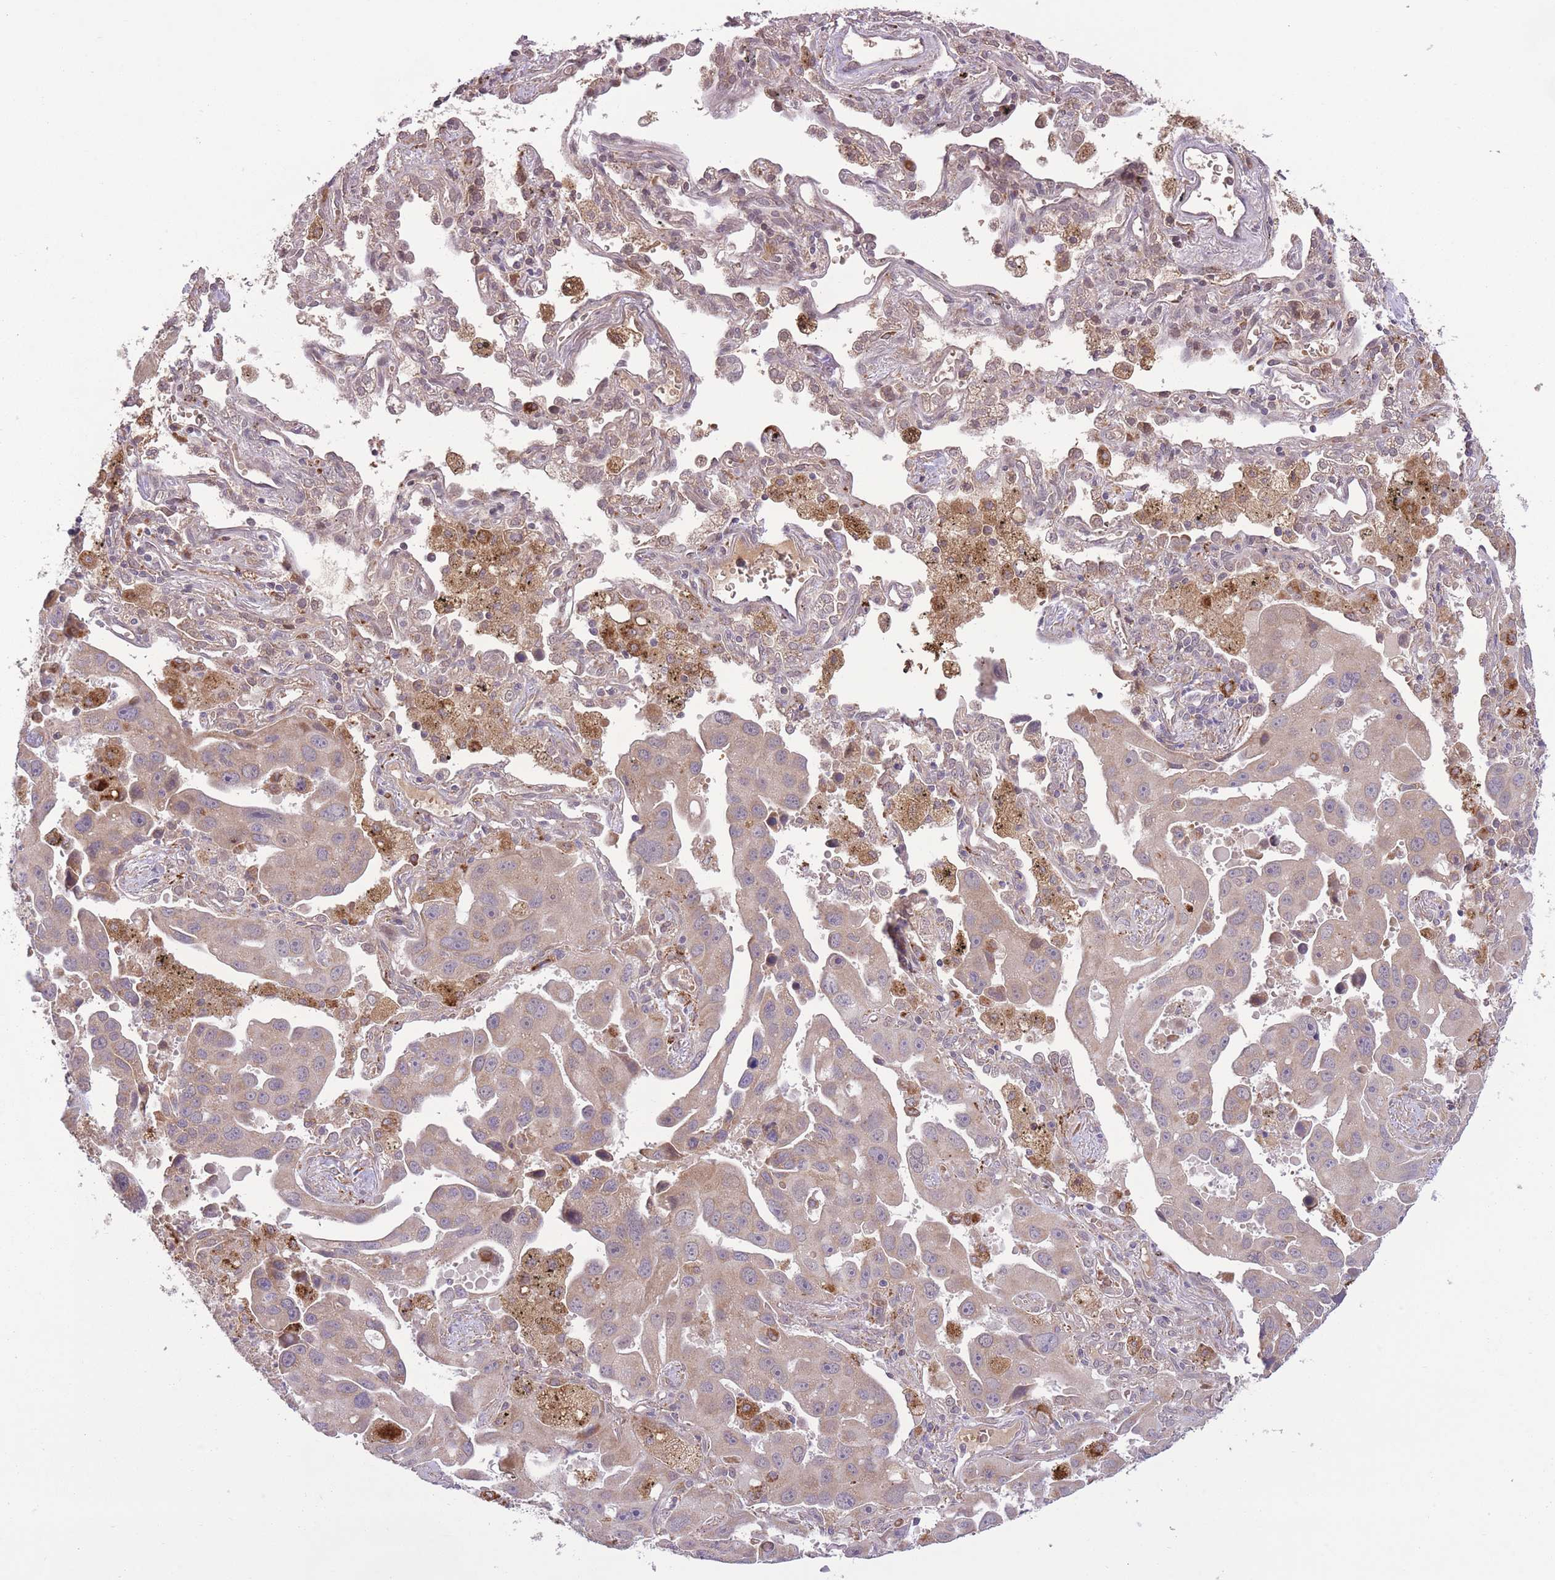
{"staining": {"intensity": "weak", "quantity": ">75%", "location": "cytoplasmic/membranous"}, "tissue": "lung cancer", "cell_type": "Tumor cells", "image_type": "cancer", "snomed": [{"axis": "morphology", "description": "Adenocarcinoma, NOS"}, {"axis": "topography", "description": "Lung"}], "caption": "Immunohistochemistry (IHC) micrograph of human lung cancer stained for a protein (brown), which shows low levels of weak cytoplasmic/membranous expression in about >75% of tumor cells.", "gene": "POLR3F", "patient": {"sex": "male", "age": 66}}